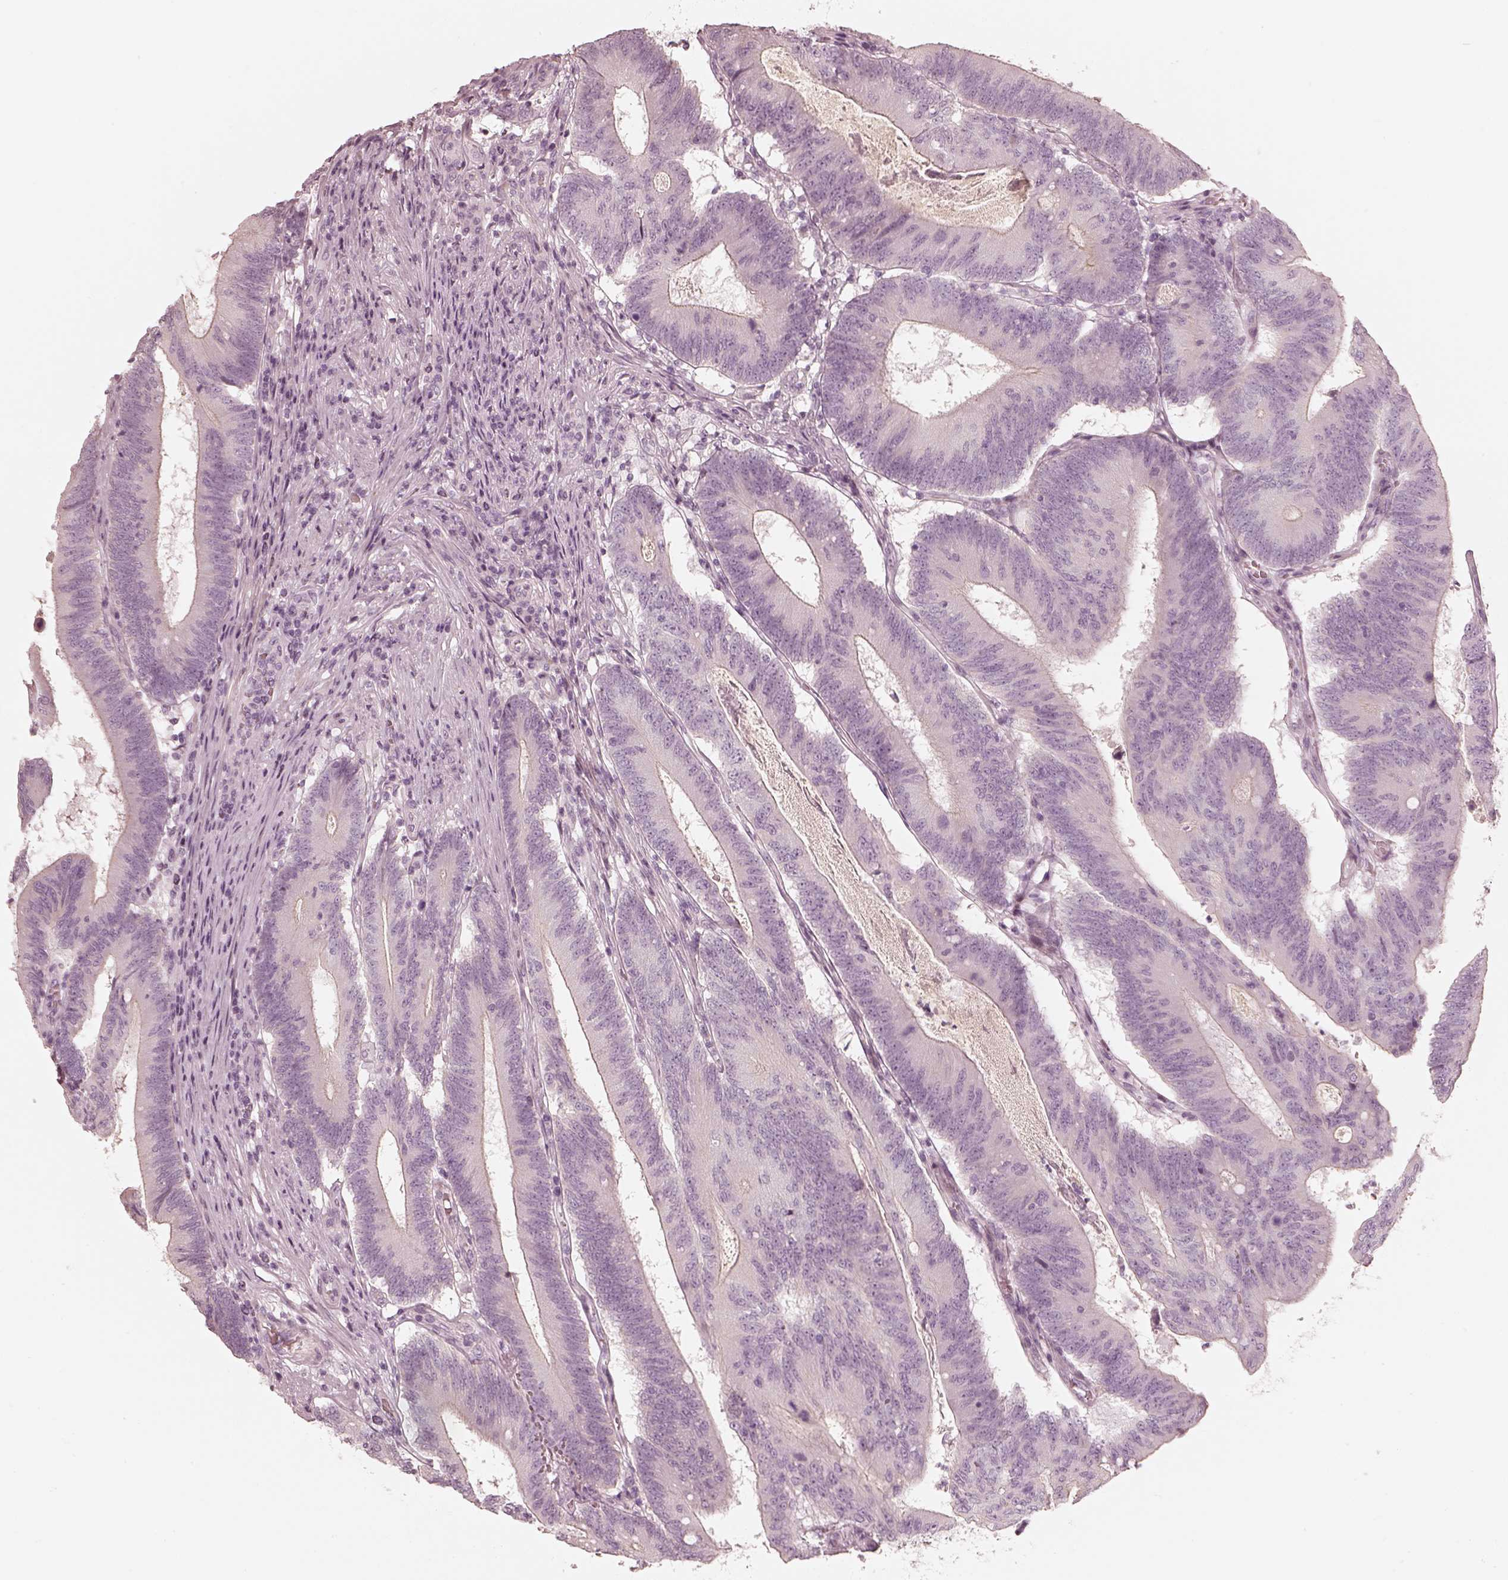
{"staining": {"intensity": "negative", "quantity": "none", "location": "none"}, "tissue": "colorectal cancer", "cell_type": "Tumor cells", "image_type": "cancer", "snomed": [{"axis": "morphology", "description": "Adenocarcinoma, NOS"}, {"axis": "topography", "description": "Colon"}], "caption": "A micrograph of human colorectal cancer is negative for staining in tumor cells.", "gene": "SPATA24", "patient": {"sex": "female", "age": 70}}